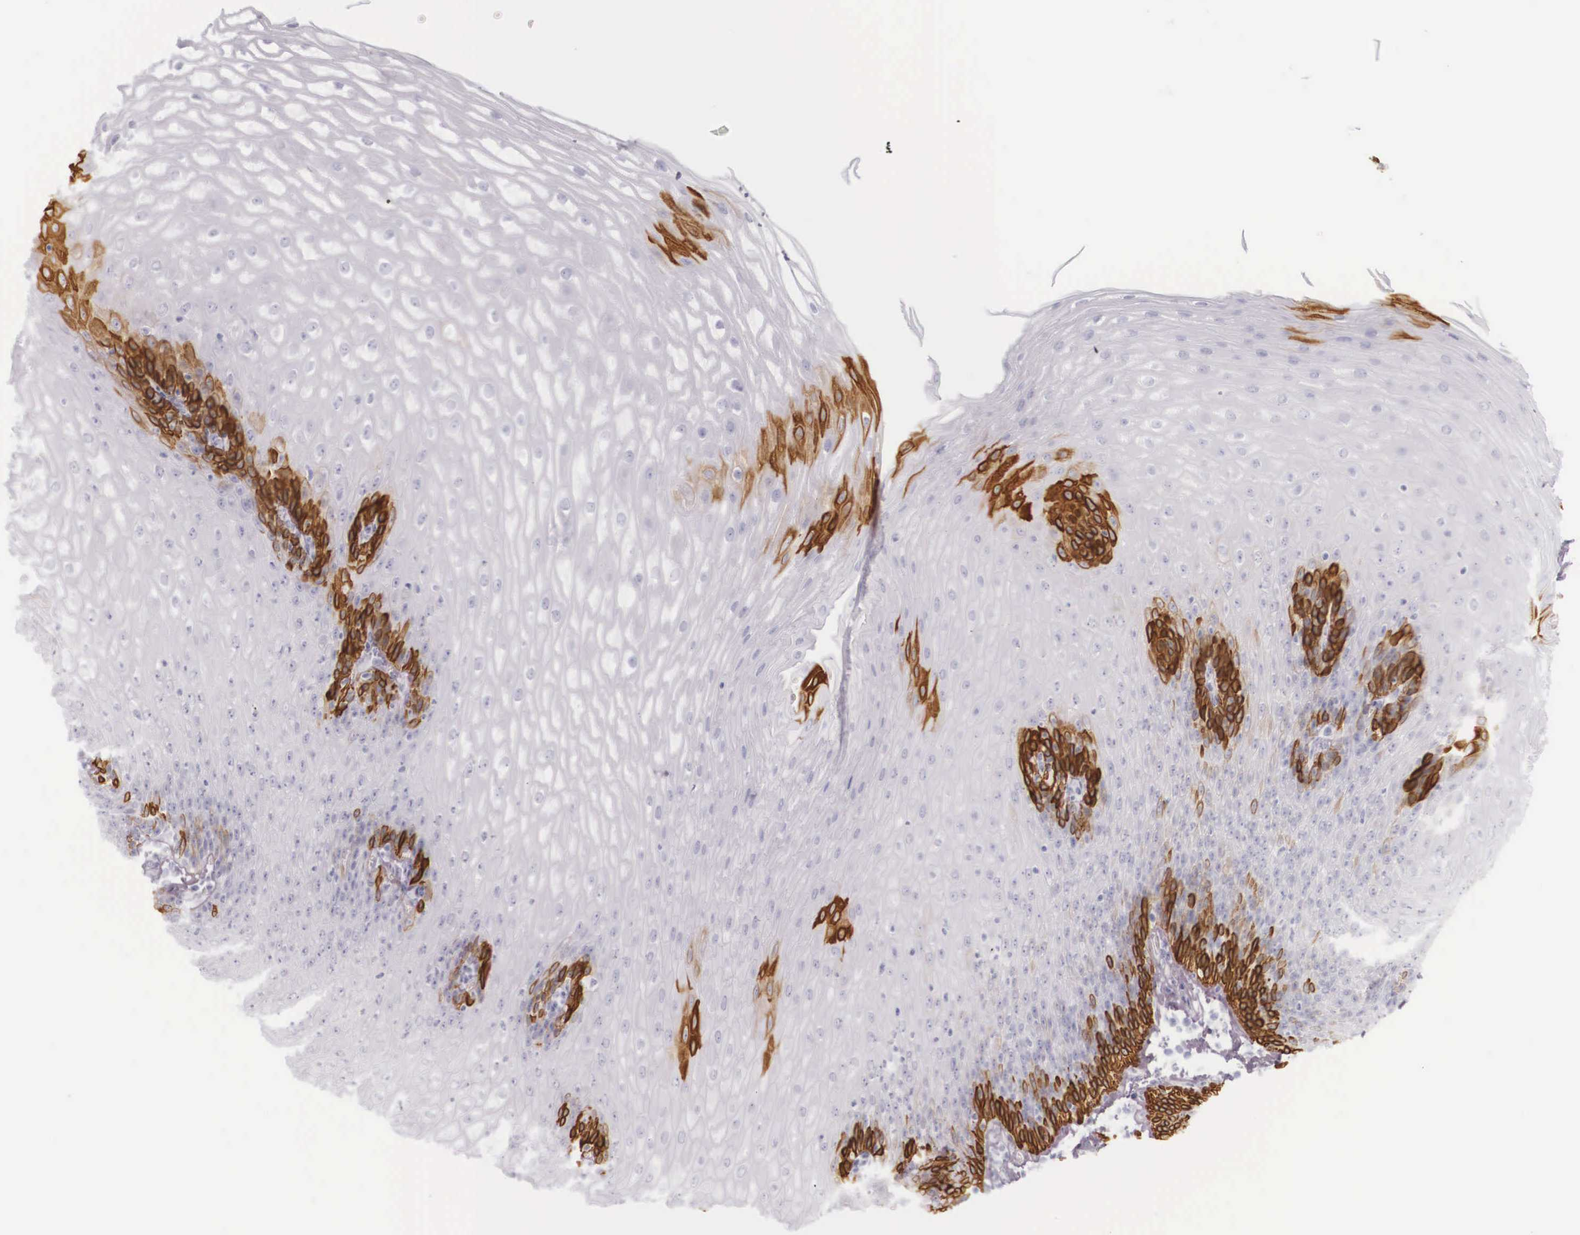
{"staining": {"intensity": "strong", "quantity": ">75%", "location": "cytoplasmic/membranous"}, "tissue": "esophagus", "cell_type": "Squamous epithelial cells", "image_type": "normal", "snomed": [{"axis": "morphology", "description": "Normal tissue, NOS"}, {"axis": "topography", "description": "Esophagus"}], "caption": "Protein staining of normal esophagus displays strong cytoplasmic/membranous expression in approximately >75% of squamous epithelial cells. (DAB (3,3'-diaminobenzidine) IHC with brightfield microscopy, high magnification).", "gene": "KRT14", "patient": {"sex": "female", "age": 61}}